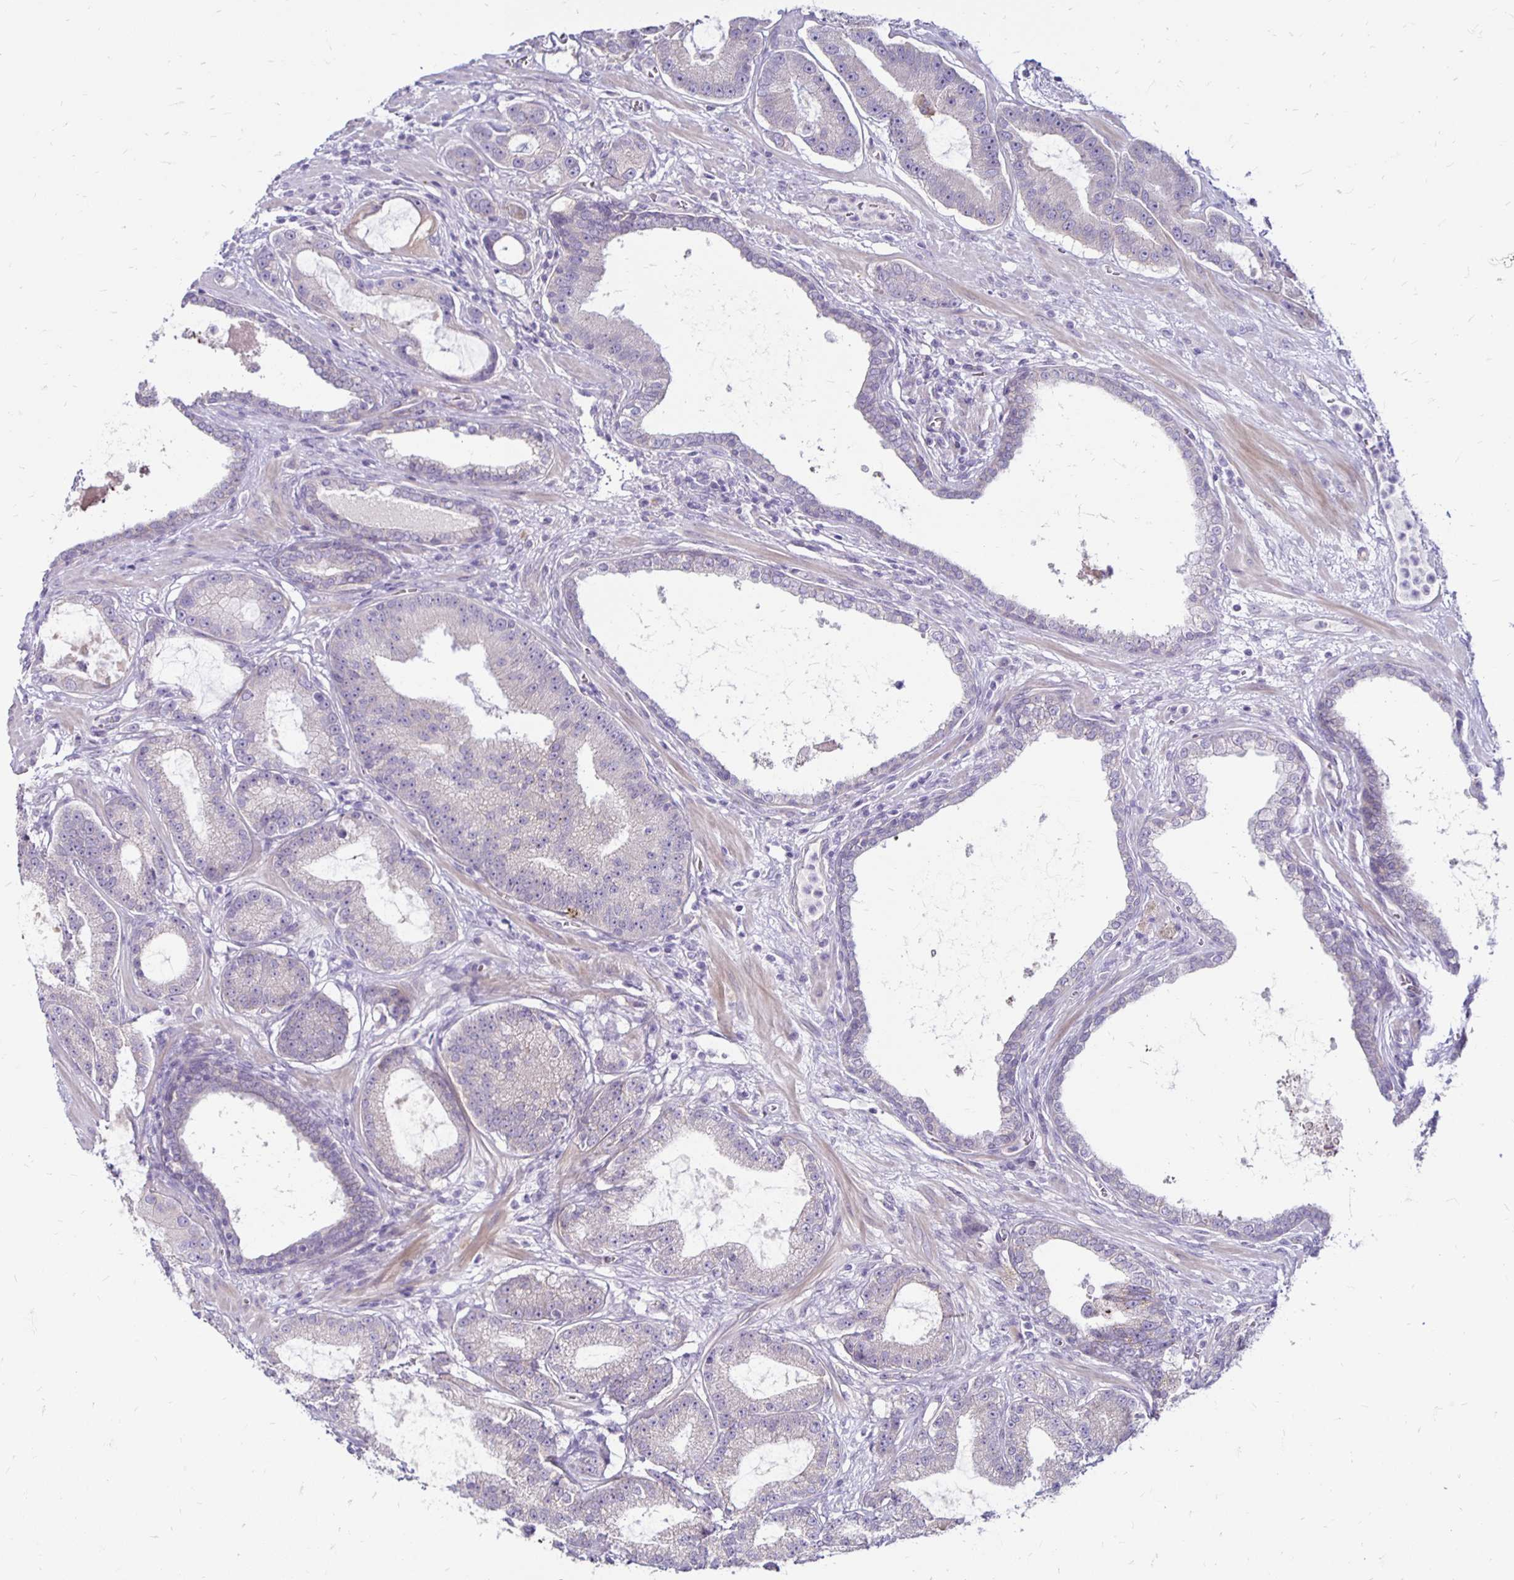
{"staining": {"intensity": "negative", "quantity": "none", "location": "none"}, "tissue": "prostate cancer", "cell_type": "Tumor cells", "image_type": "cancer", "snomed": [{"axis": "morphology", "description": "Adenocarcinoma, High grade"}, {"axis": "topography", "description": "Prostate"}], "caption": "DAB immunohistochemical staining of human prostate cancer (adenocarcinoma (high-grade)) reveals no significant positivity in tumor cells.", "gene": "KATNBL1", "patient": {"sex": "male", "age": 65}}